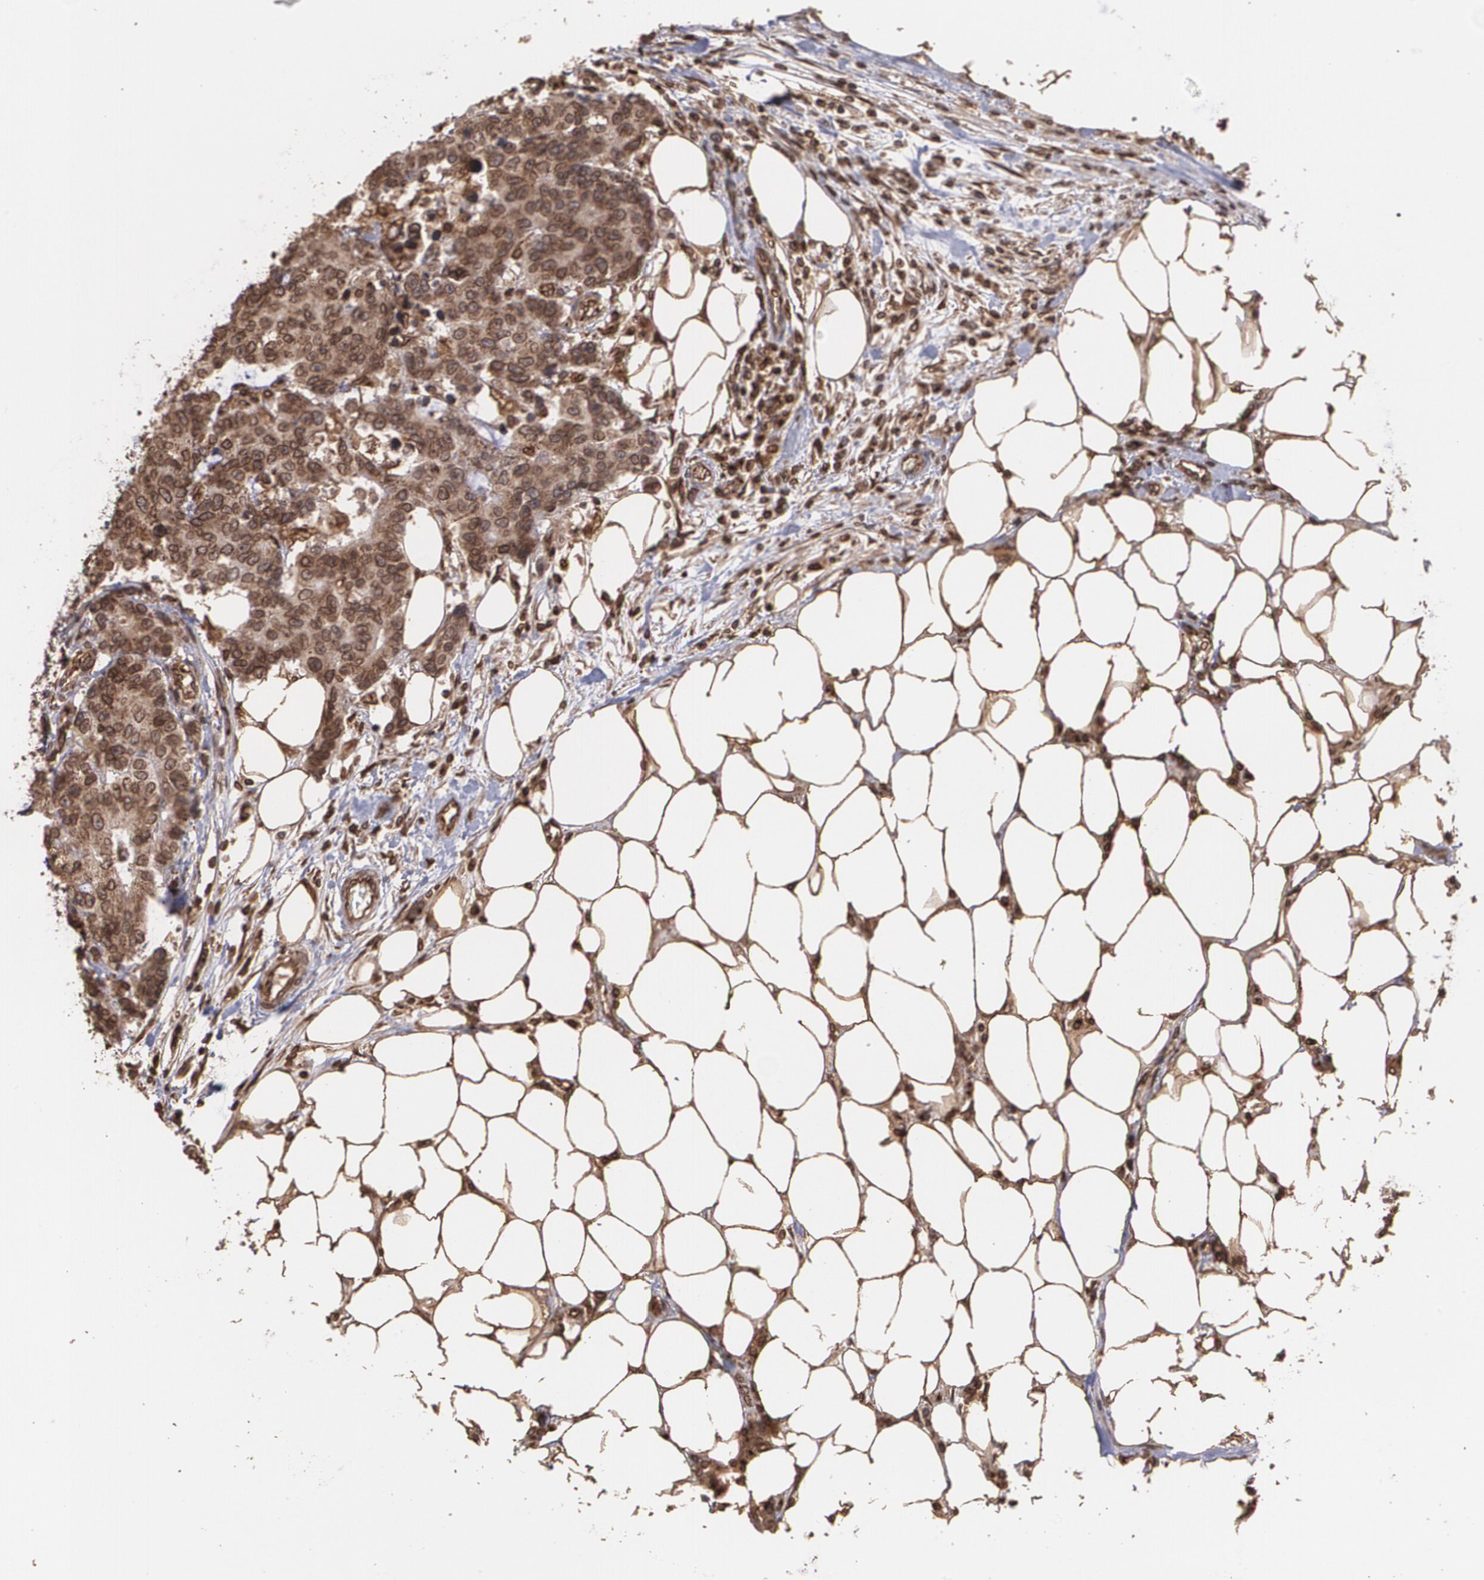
{"staining": {"intensity": "strong", "quantity": ">75%", "location": "cytoplasmic/membranous"}, "tissue": "colorectal cancer", "cell_type": "Tumor cells", "image_type": "cancer", "snomed": [{"axis": "morphology", "description": "Adenocarcinoma, NOS"}, {"axis": "topography", "description": "Colon"}], "caption": "Colorectal adenocarcinoma tissue exhibits strong cytoplasmic/membranous staining in approximately >75% of tumor cells, visualized by immunohistochemistry.", "gene": "TRIP11", "patient": {"sex": "female", "age": 86}}